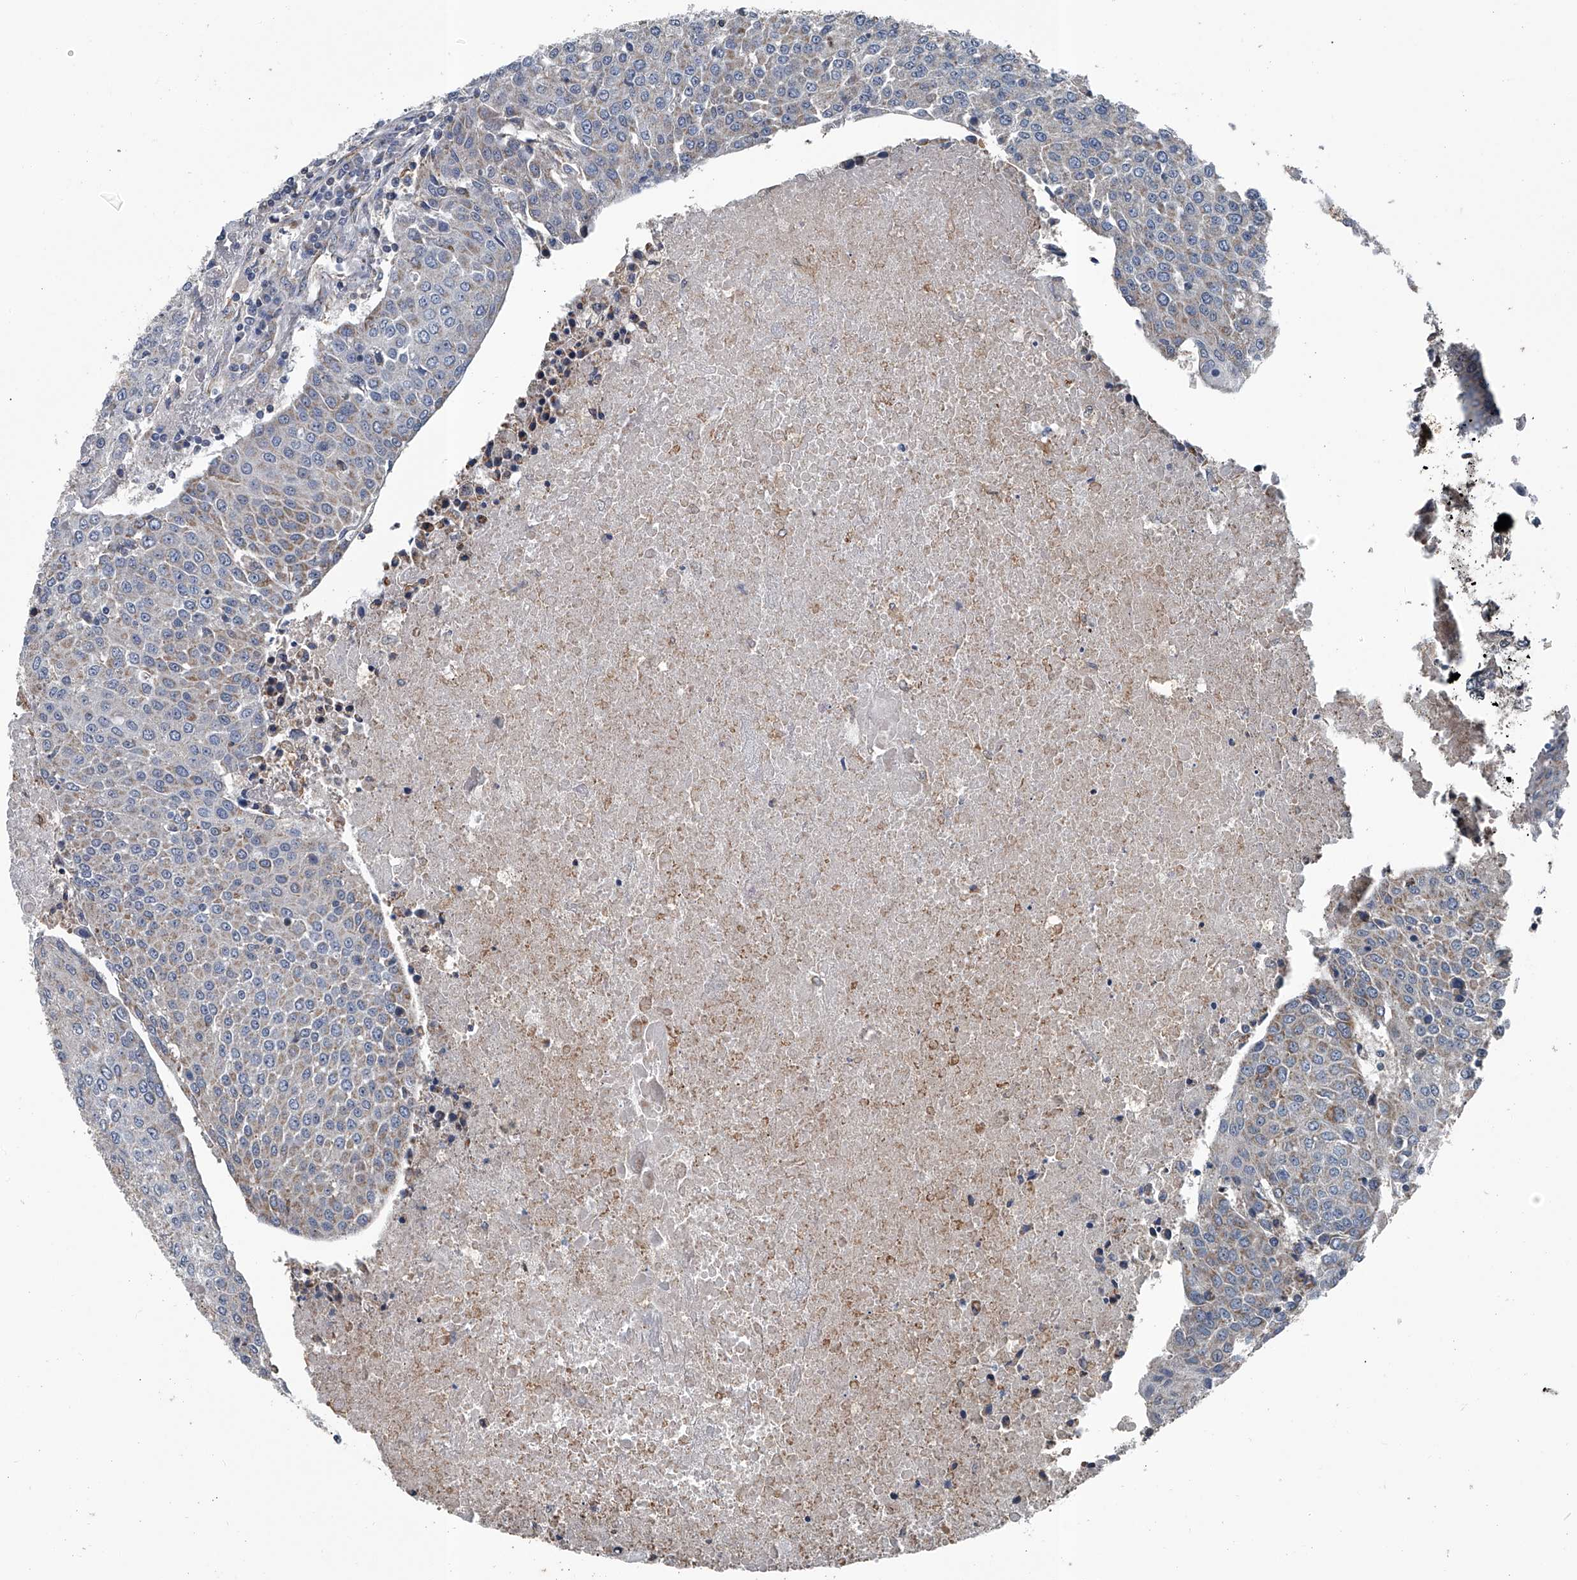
{"staining": {"intensity": "weak", "quantity": "<25%", "location": "cytoplasmic/membranous"}, "tissue": "urothelial cancer", "cell_type": "Tumor cells", "image_type": "cancer", "snomed": [{"axis": "morphology", "description": "Urothelial carcinoma, High grade"}, {"axis": "topography", "description": "Urinary bladder"}], "caption": "The image demonstrates no staining of tumor cells in urothelial cancer.", "gene": "LDLRAD2", "patient": {"sex": "female", "age": 85}}